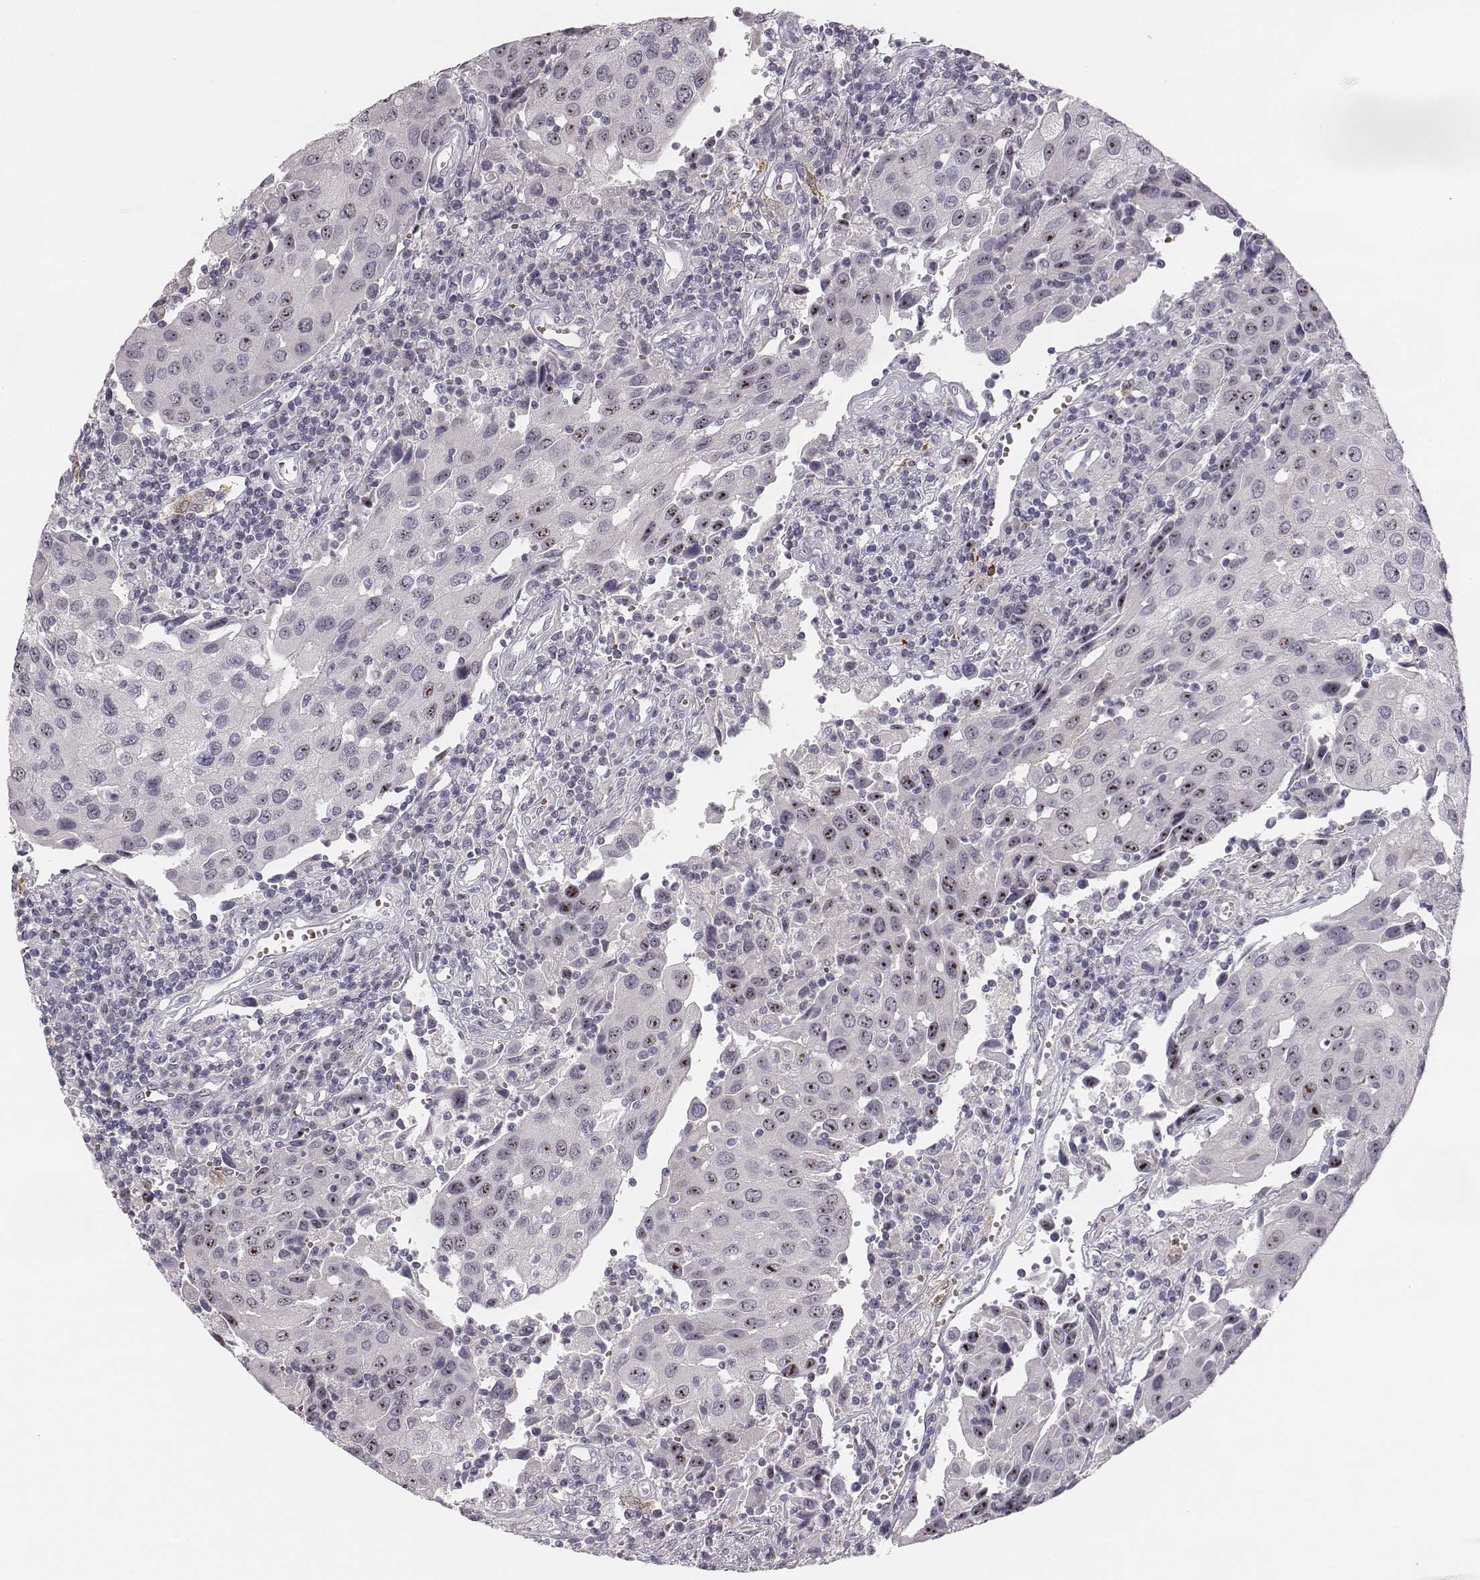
{"staining": {"intensity": "strong", "quantity": "25%-75%", "location": "nuclear"}, "tissue": "urothelial cancer", "cell_type": "Tumor cells", "image_type": "cancer", "snomed": [{"axis": "morphology", "description": "Urothelial carcinoma, High grade"}, {"axis": "topography", "description": "Urinary bladder"}], "caption": "The photomicrograph demonstrates a brown stain indicating the presence of a protein in the nuclear of tumor cells in urothelial cancer.", "gene": "NIFK", "patient": {"sex": "female", "age": 85}}